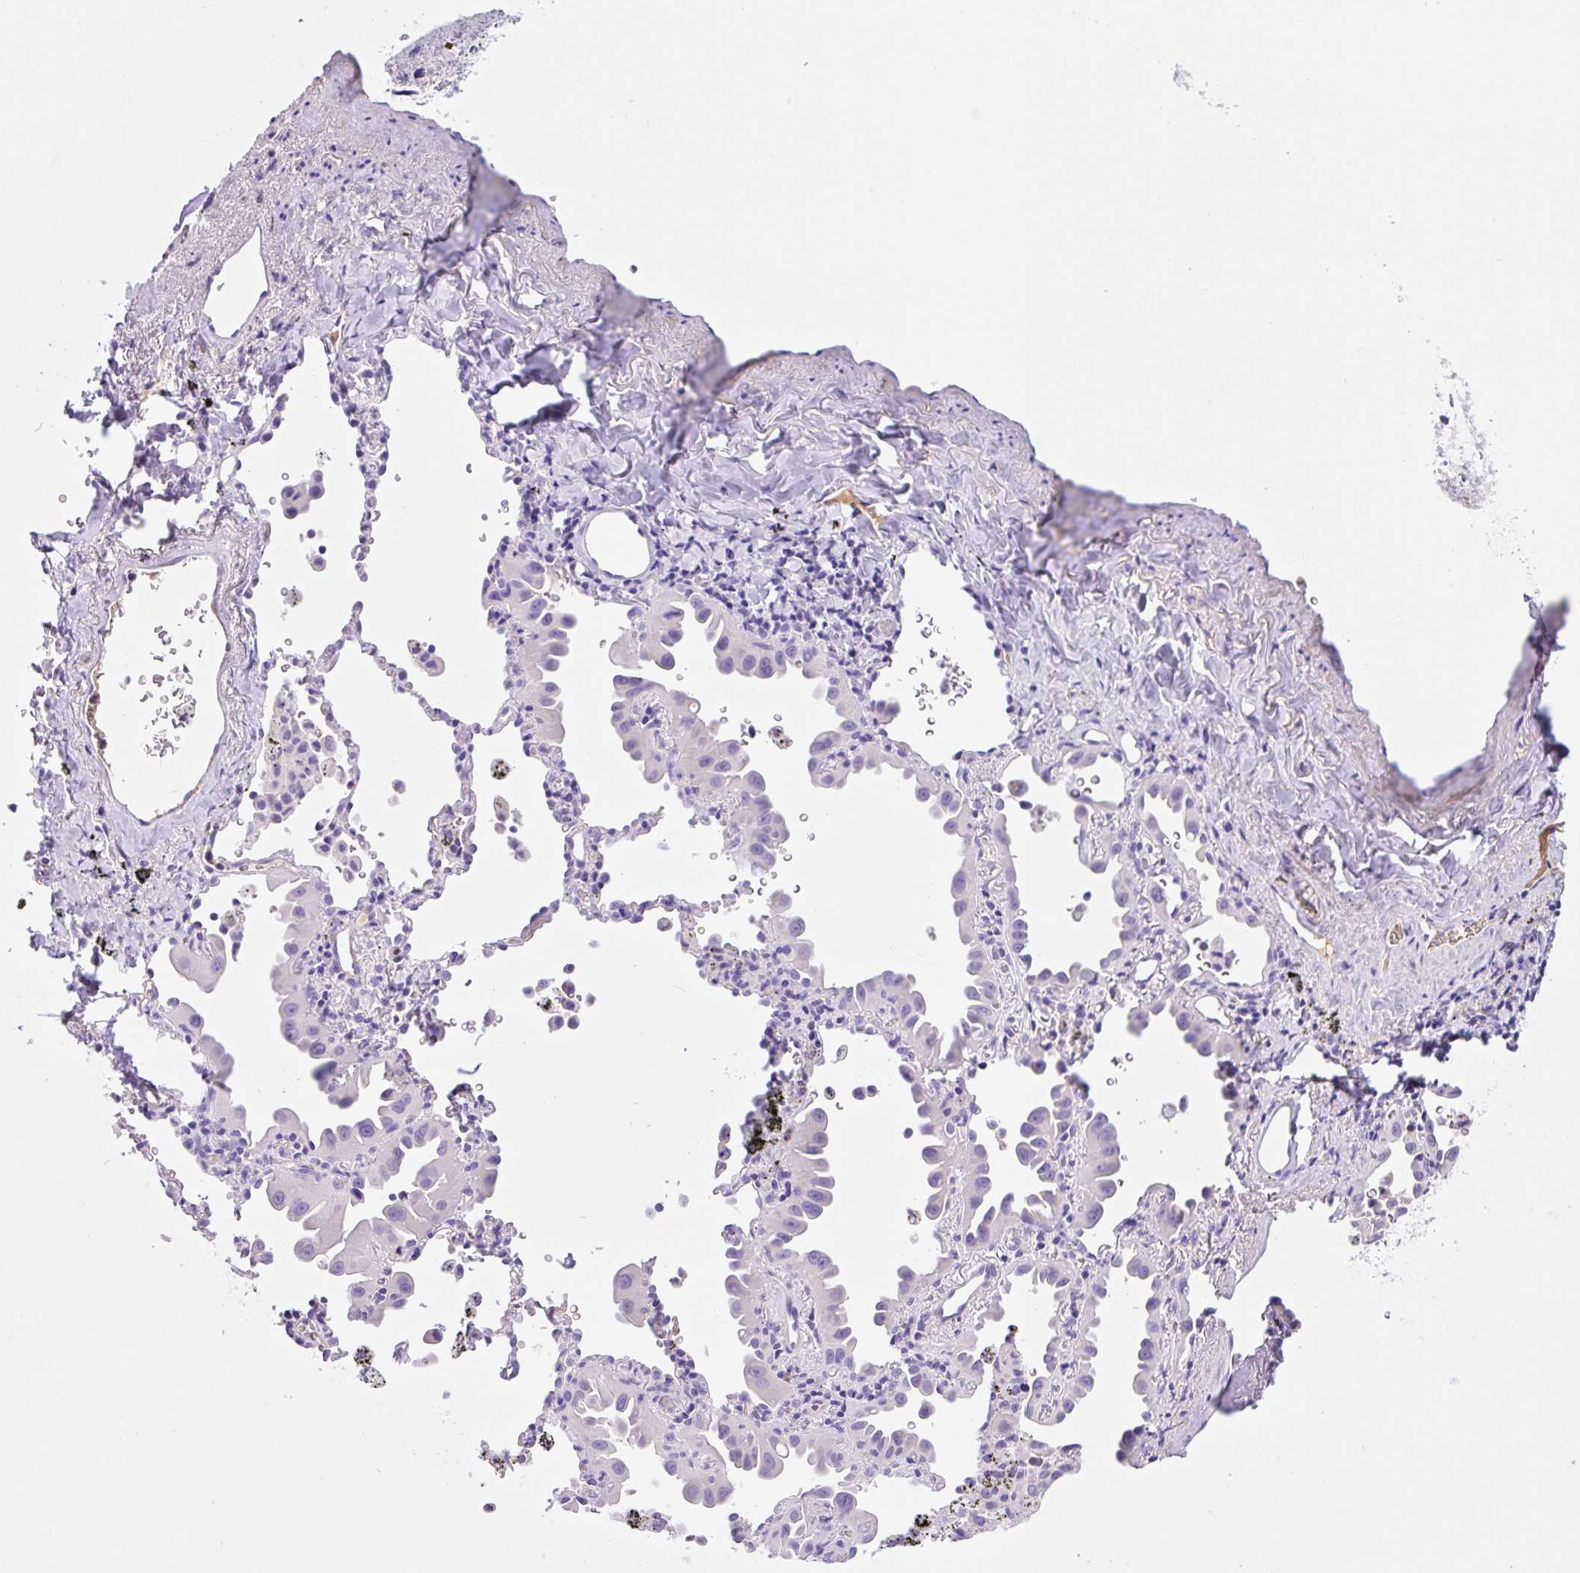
{"staining": {"intensity": "negative", "quantity": "none", "location": "none"}, "tissue": "lung cancer", "cell_type": "Tumor cells", "image_type": "cancer", "snomed": [{"axis": "morphology", "description": "Adenocarcinoma, NOS"}, {"axis": "topography", "description": "Lung"}], "caption": "A histopathology image of lung adenocarcinoma stained for a protein reveals no brown staining in tumor cells.", "gene": "TDRD15", "patient": {"sex": "male", "age": 68}}